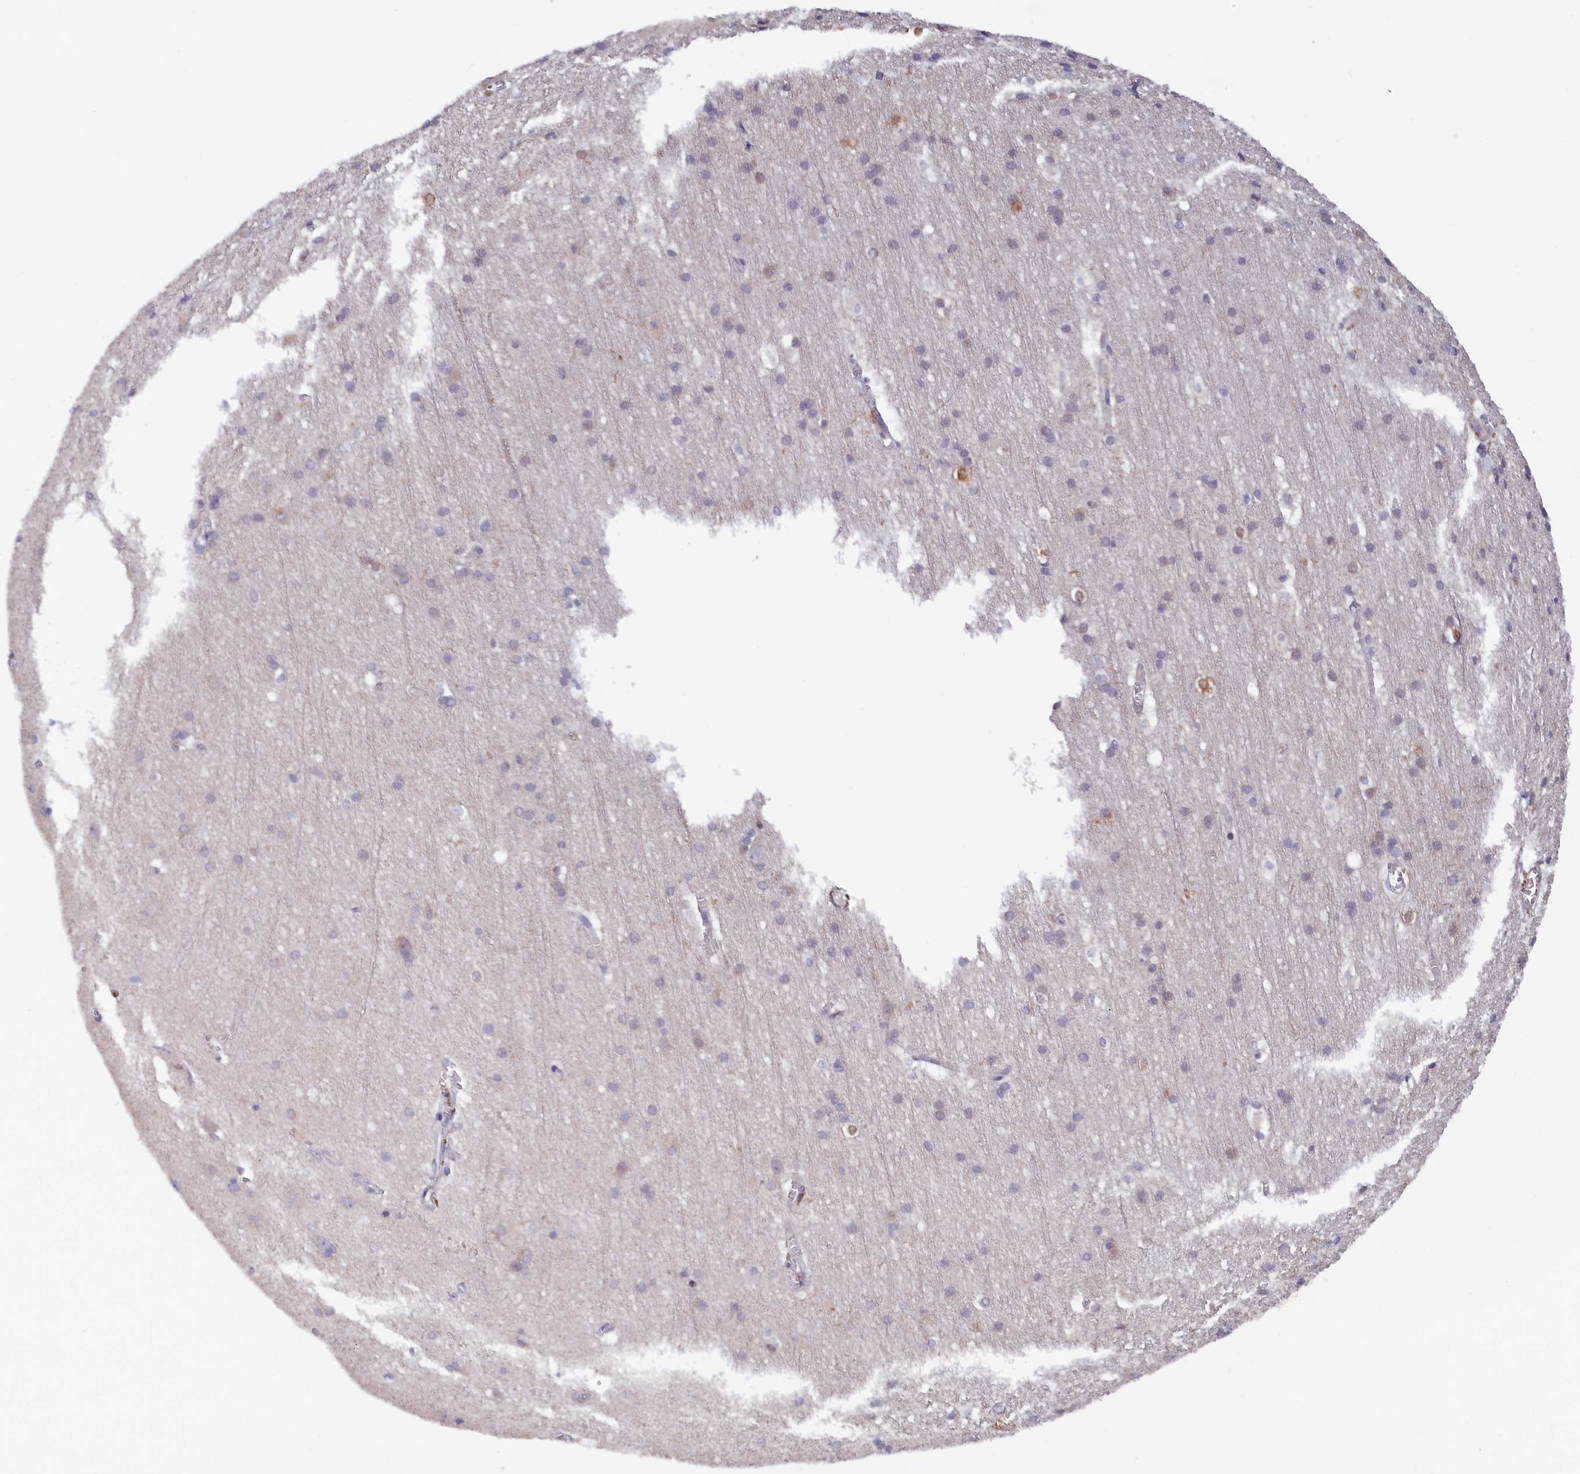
{"staining": {"intensity": "weak", "quantity": "<25%", "location": "cytoplasmic/membranous"}, "tissue": "cerebral cortex", "cell_type": "Endothelial cells", "image_type": "normal", "snomed": [{"axis": "morphology", "description": "Normal tissue, NOS"}, {"axis": "topography", "description": "Cerebral cortex"}], "caption": "Immunohistochemistry image of normal cerebral cortex: human cerebral cortex stained with DAB reveals no significant protein positivity in endothelial cells.", "gene": "JPT2", "patient": {"sex": "male", "age": 54}}